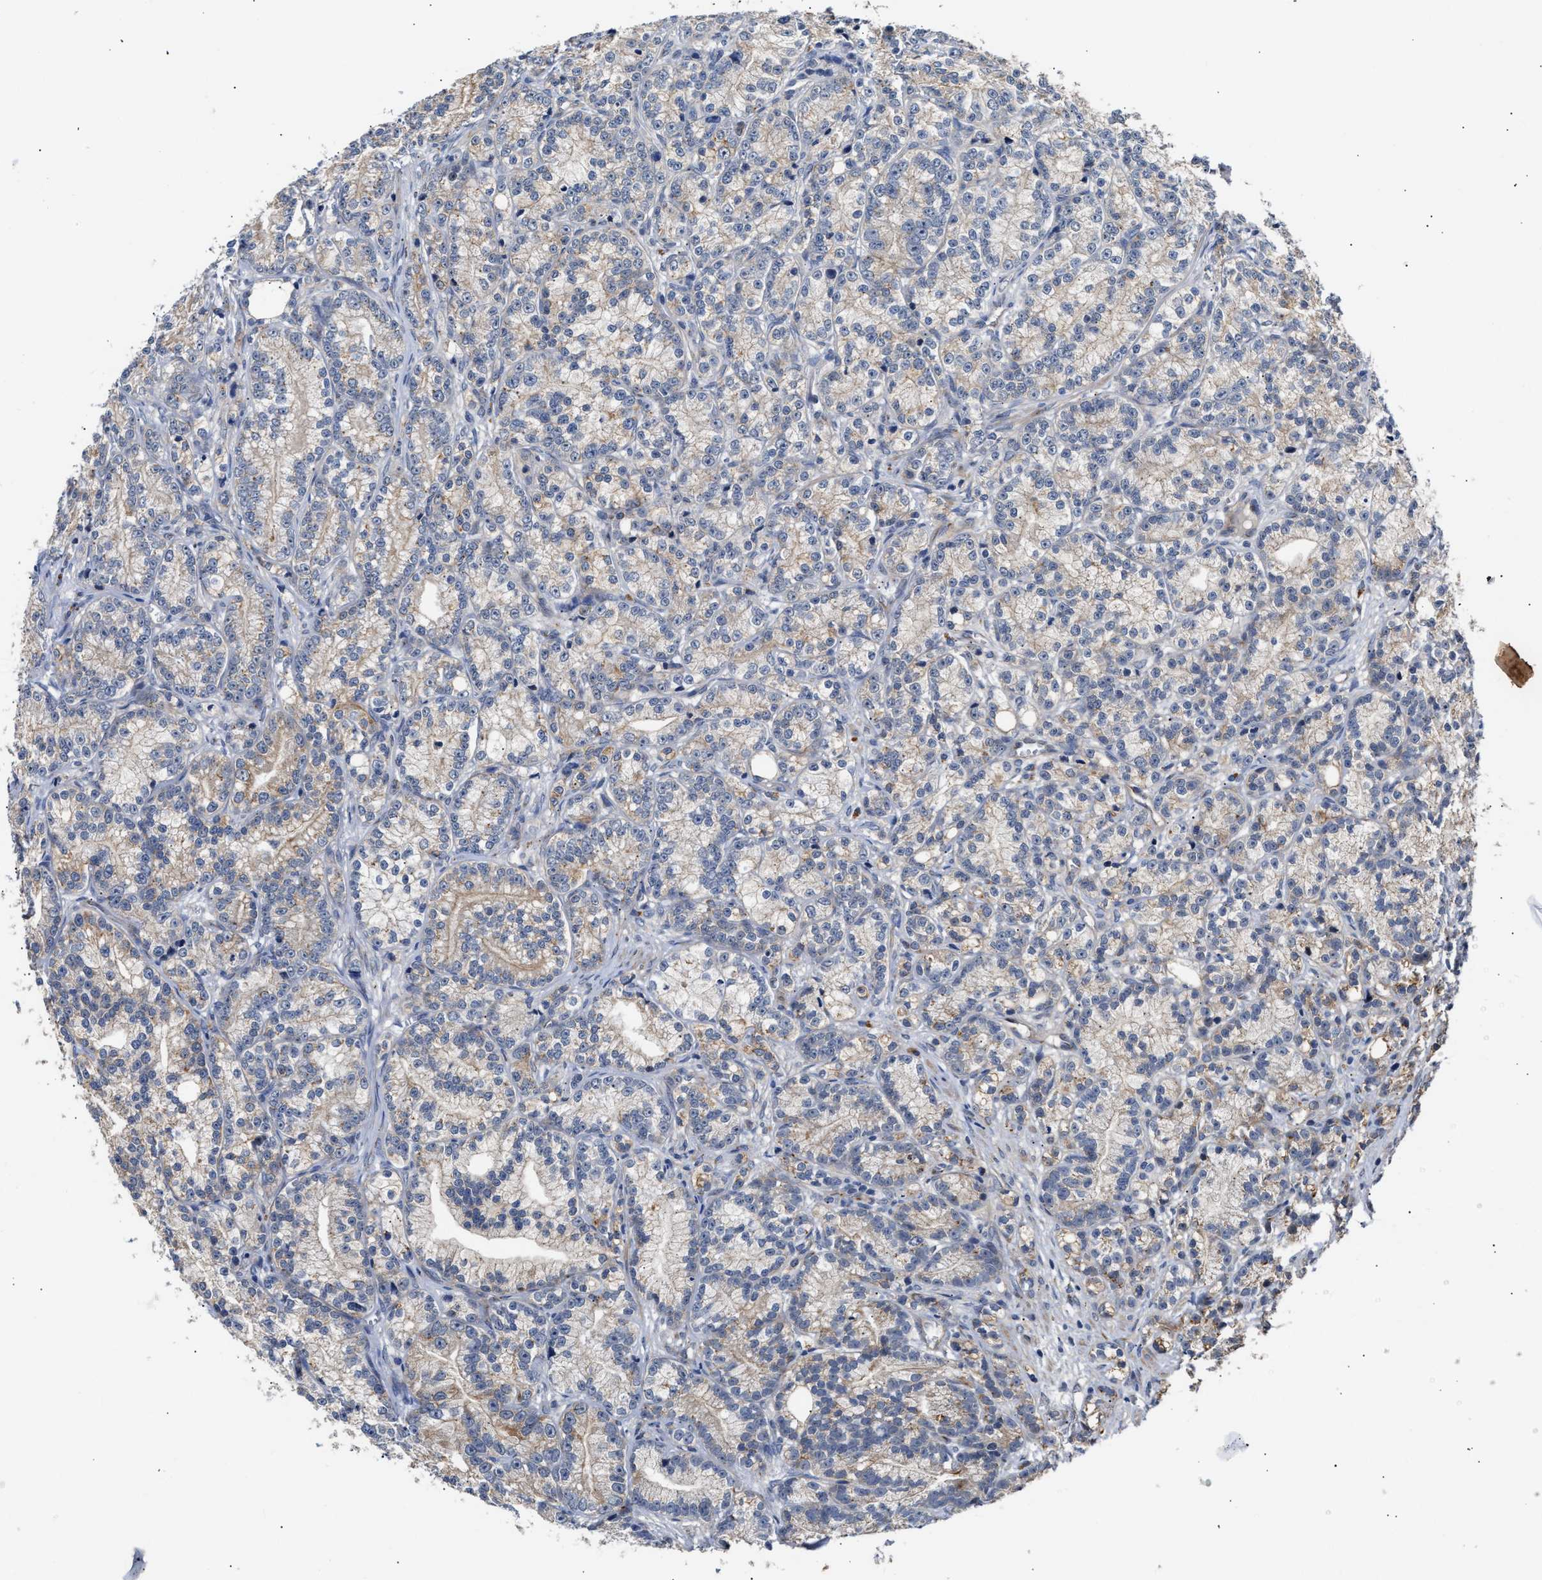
{"staining": {"intensity": "weak", "quantity": "25%-75%", "location": "cytoplasmic/membranous"}, "tissue": "prostate cancer", "cell_type": "Tumor cells", "image_type": "cancer", "snomed": [{"axis": "morphology", "description": "Adenocarcinoma, Low grade"}, {"axis": "topography", "description": "Prostate"}], "caption": "A low amount of weak cytoplasmic/membranous expression is present in approximately 25%-75% of tumor cells in adenocarcinoma (low-grade) (prostate) tissue.", "gene": "CCDC146", "patient": {"sex": "male", "age": 89}}